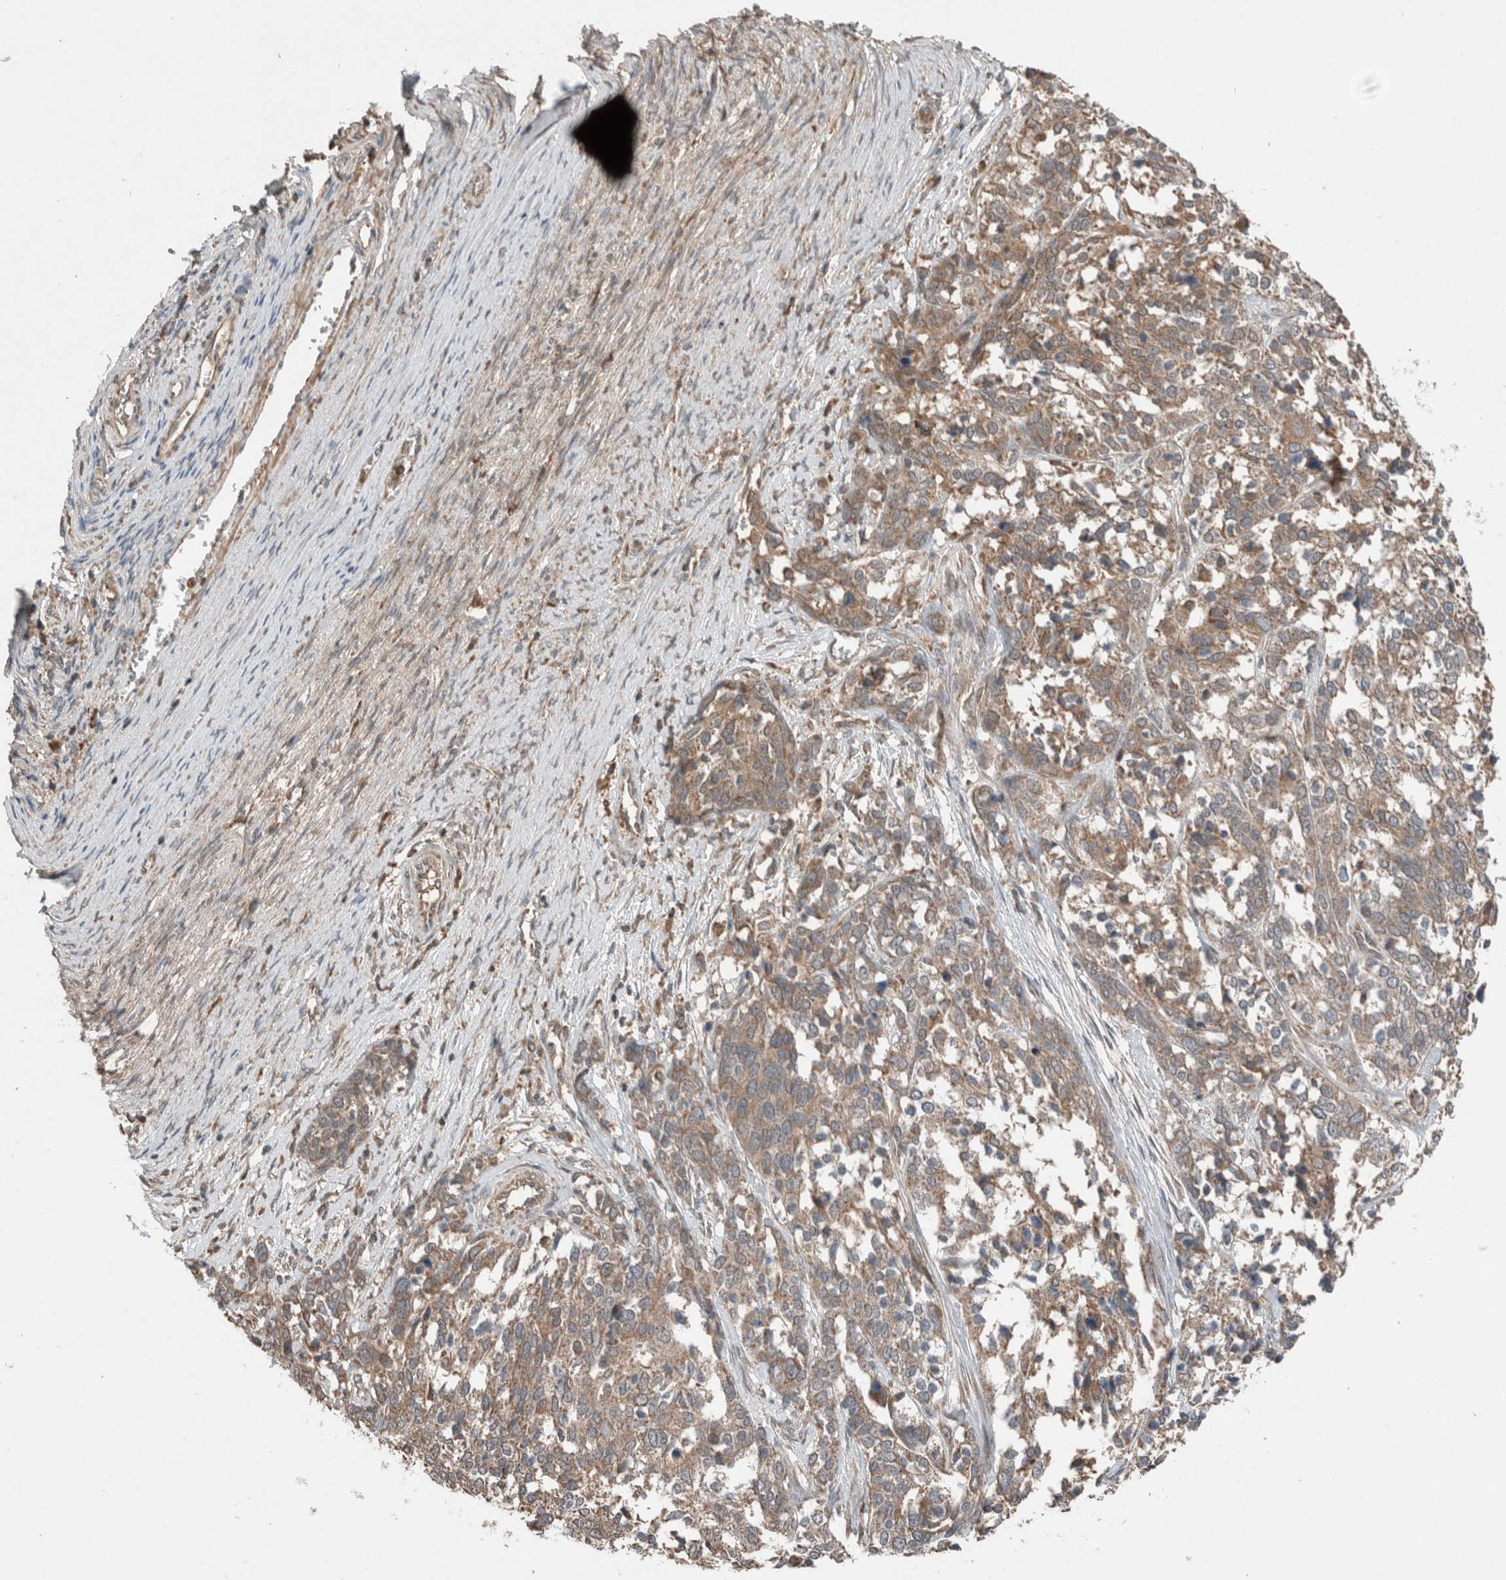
{"staining": {"intensity": "weak", "quantity": ">75%", "location": "cytoplasmic/membranous"}, "tissue": "ovarian cancer", "cell_type": "Tumor cells", "image_type": "cancer", "snomed": [{"axis": "morphology", "description": "Cystadenocarcinoma, serous, NOS"}, {"axis": "topography", "description": "Ovary"}], "caption": "Ovarian serous cystadenocarcinoma tissue exhibits weak cytoplasmic/membranous expression in about >75% of tumor cells", "gene": "KLK14", "patient": {"sex": "female", "age": 44}}